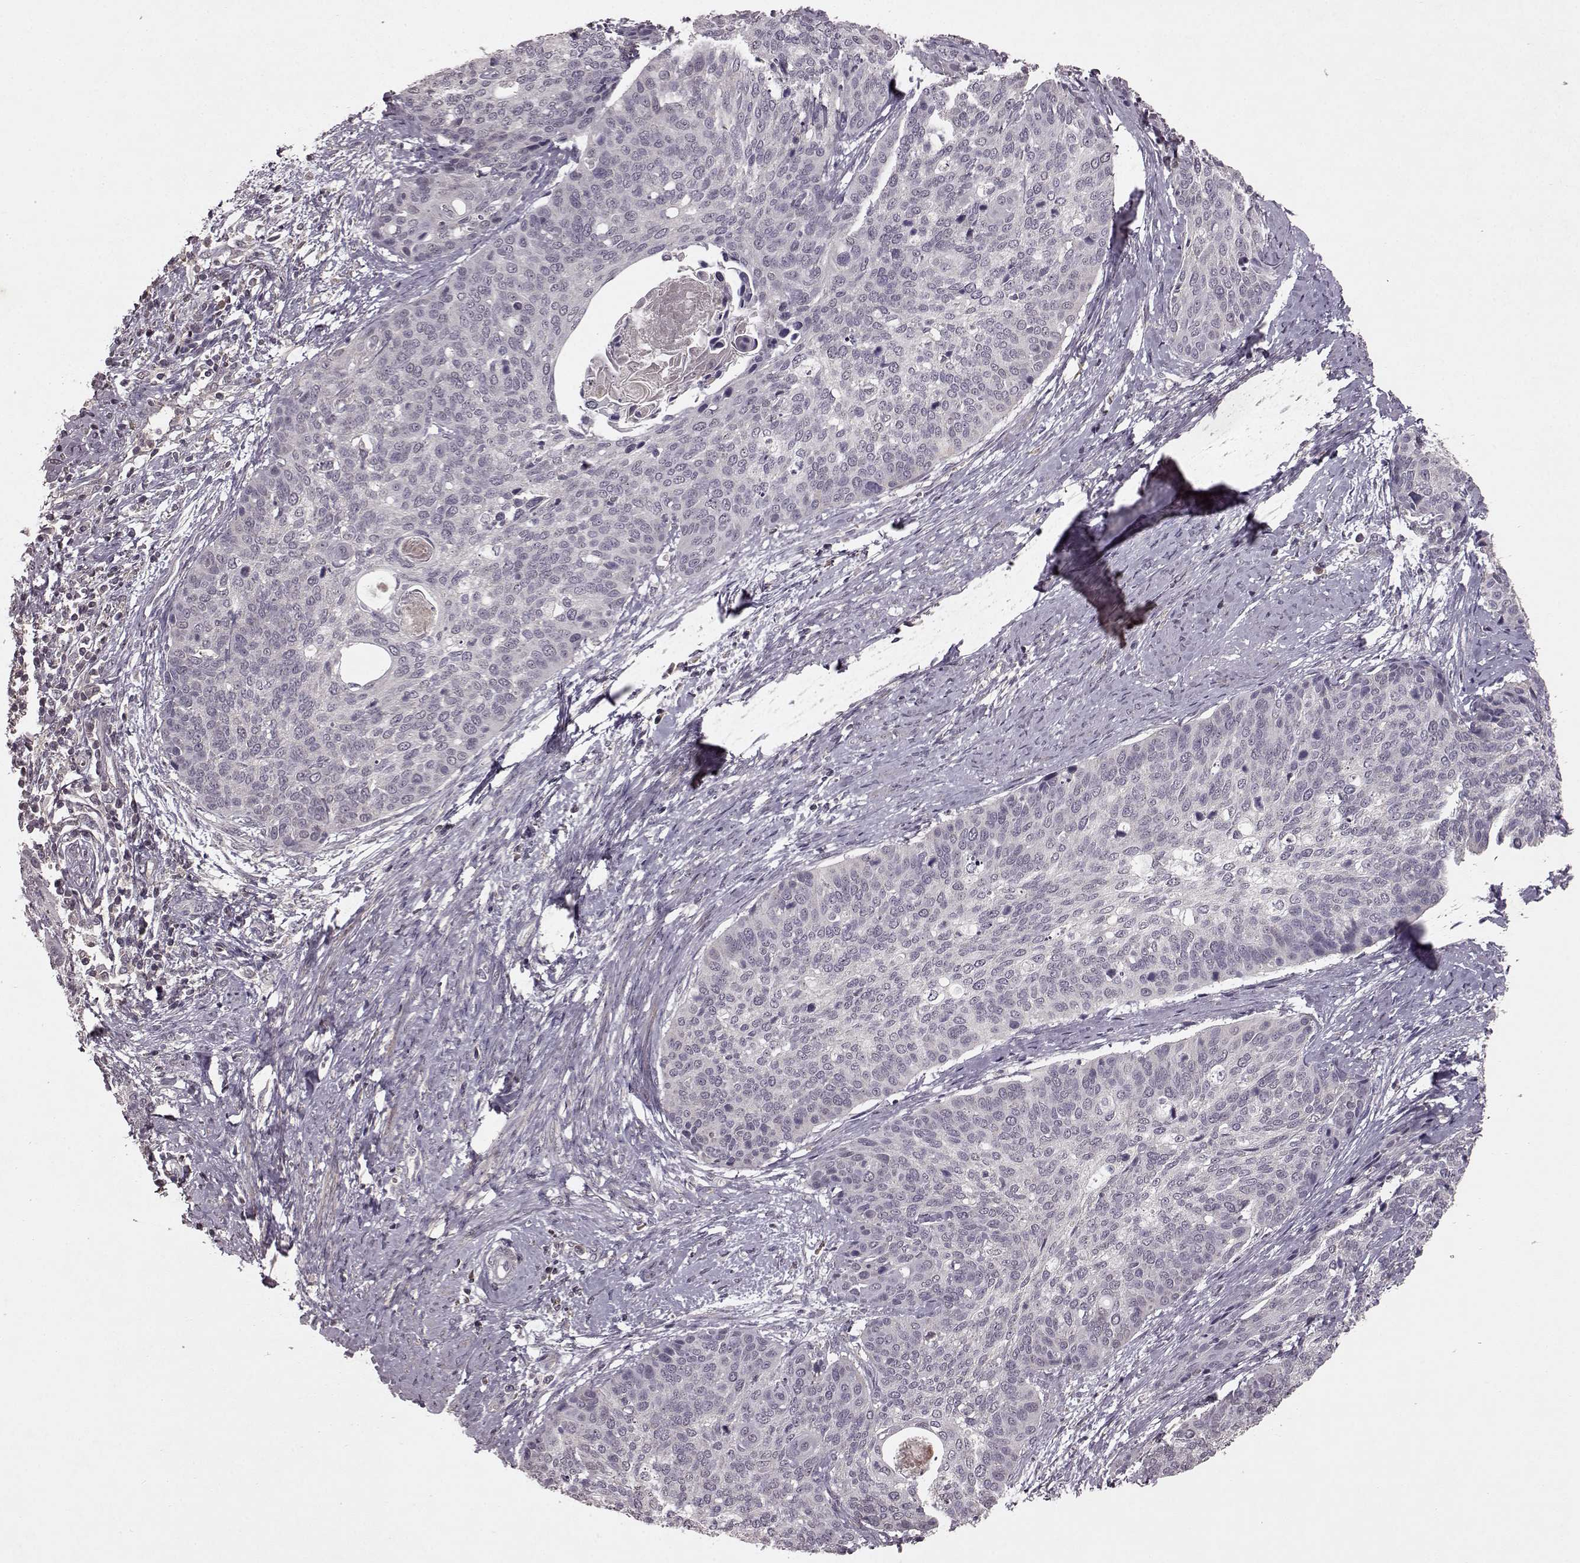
{"staining": {"intensity": "negative", "quantity": "none", "location": "none"}, "tissue": "cervical cancer", "cell_type": "Tumor cells", "image_type": "cancer", "snomed": [{"axis": "morphology", "description": "Squamous cell carcinoma, NOS"}, {"axis": "topography", "description": "Cervix"}], "caption": "This is an immunohistochemistry (IHC) micrograph of human cervical cancer (squamous cell carcinoma). There is no staining in tumor cells.", "gene": "FRRS1L", "patient": {"sex": "female", "age": 69}}